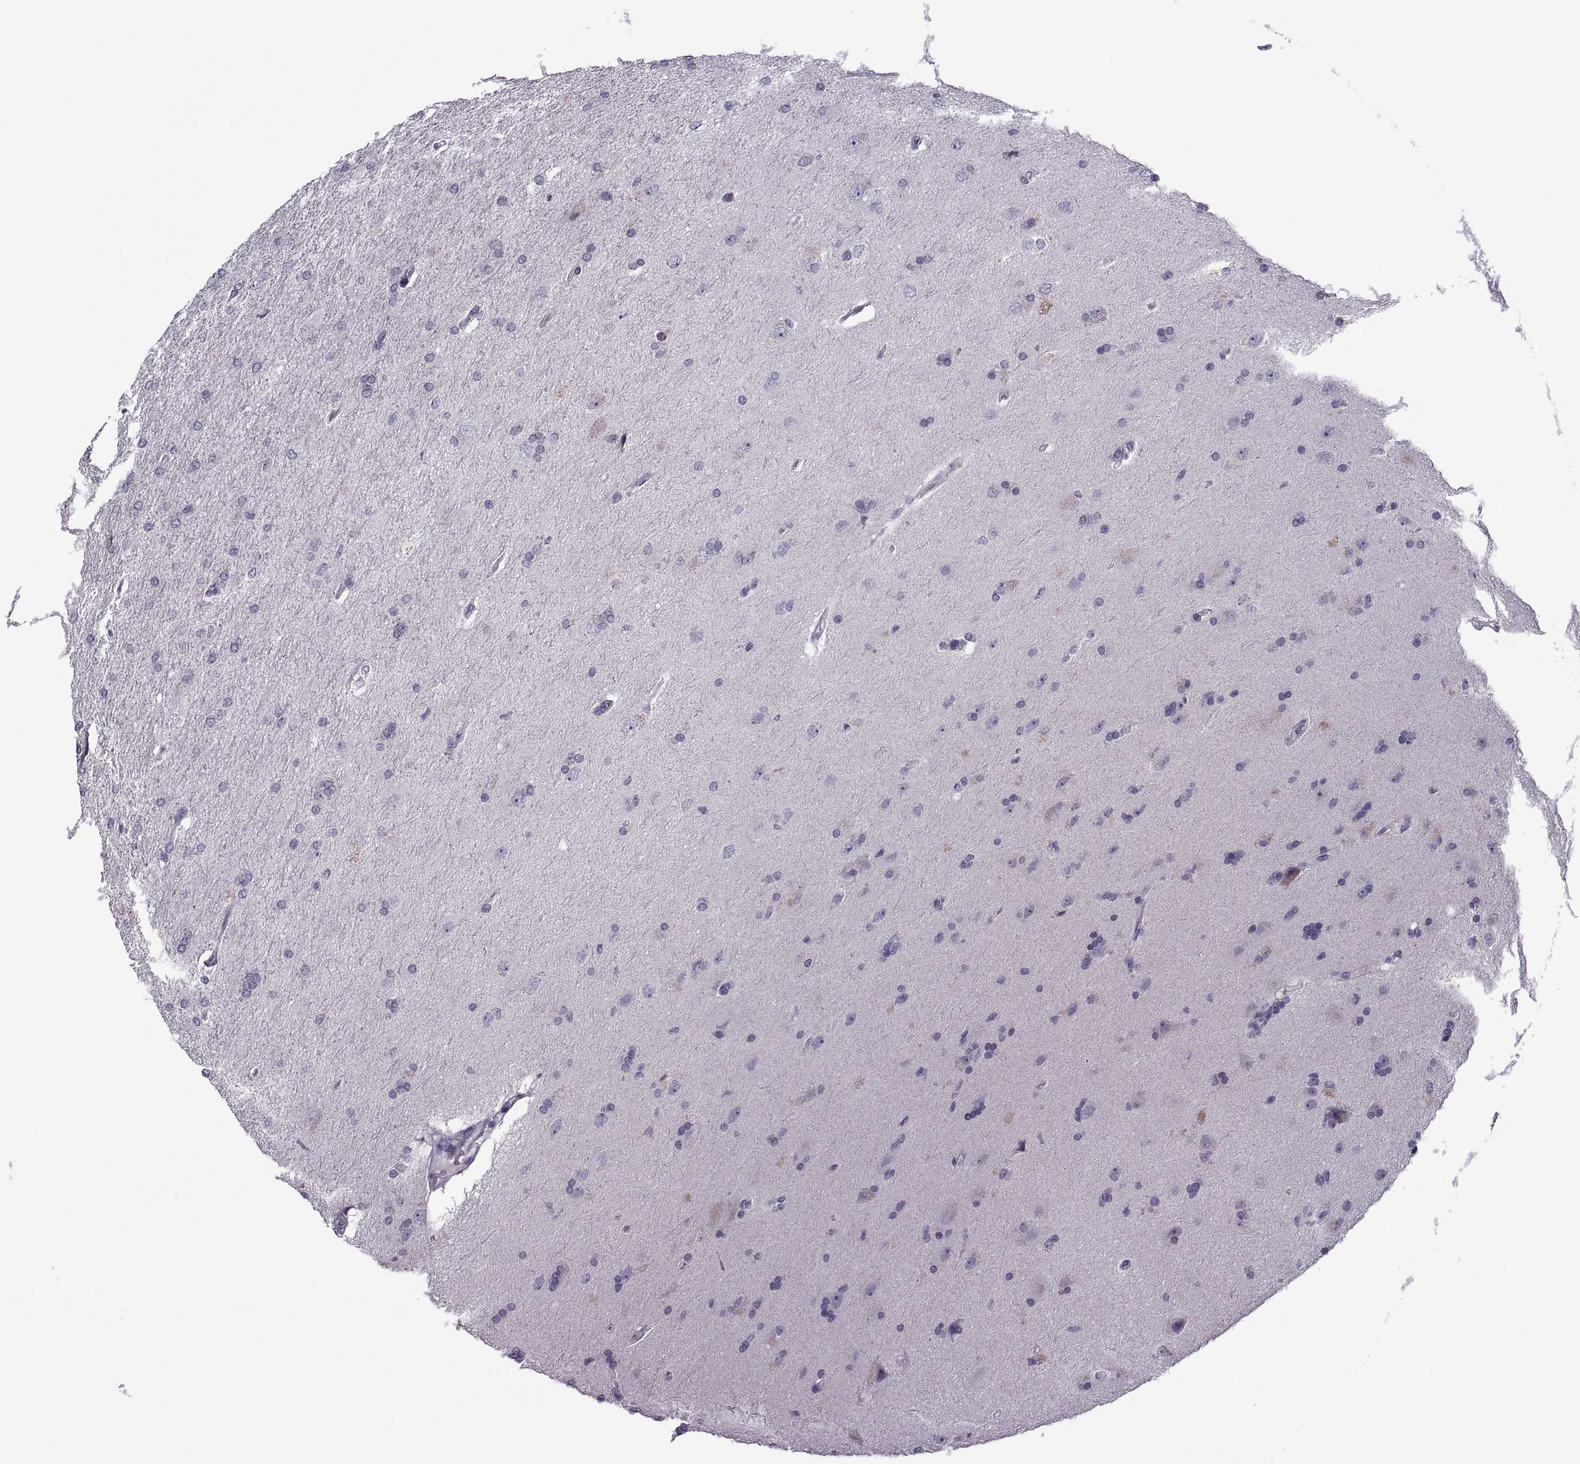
{"staining": {"intensity": "negative", "quantity": "none", "location": "none"}, "tissue": "glioma", "cell_type": "Tumor cells", "image_type": "cancer", "snomed": [{"axis": "morphology", "description": "Glioma, malignant, High grade"}, {"axis": "topography", "description": "Cerebral cortex"}], "caption": "Immunohistochemistry histopathology image of neoplastic tissue: human glioma stained with DAB (3,3'-diaminobenzidine) shows no significant protein expression in tumor cells.", "gene": "MAGEB1", "patient": {"sex": "male", "age": 70}}